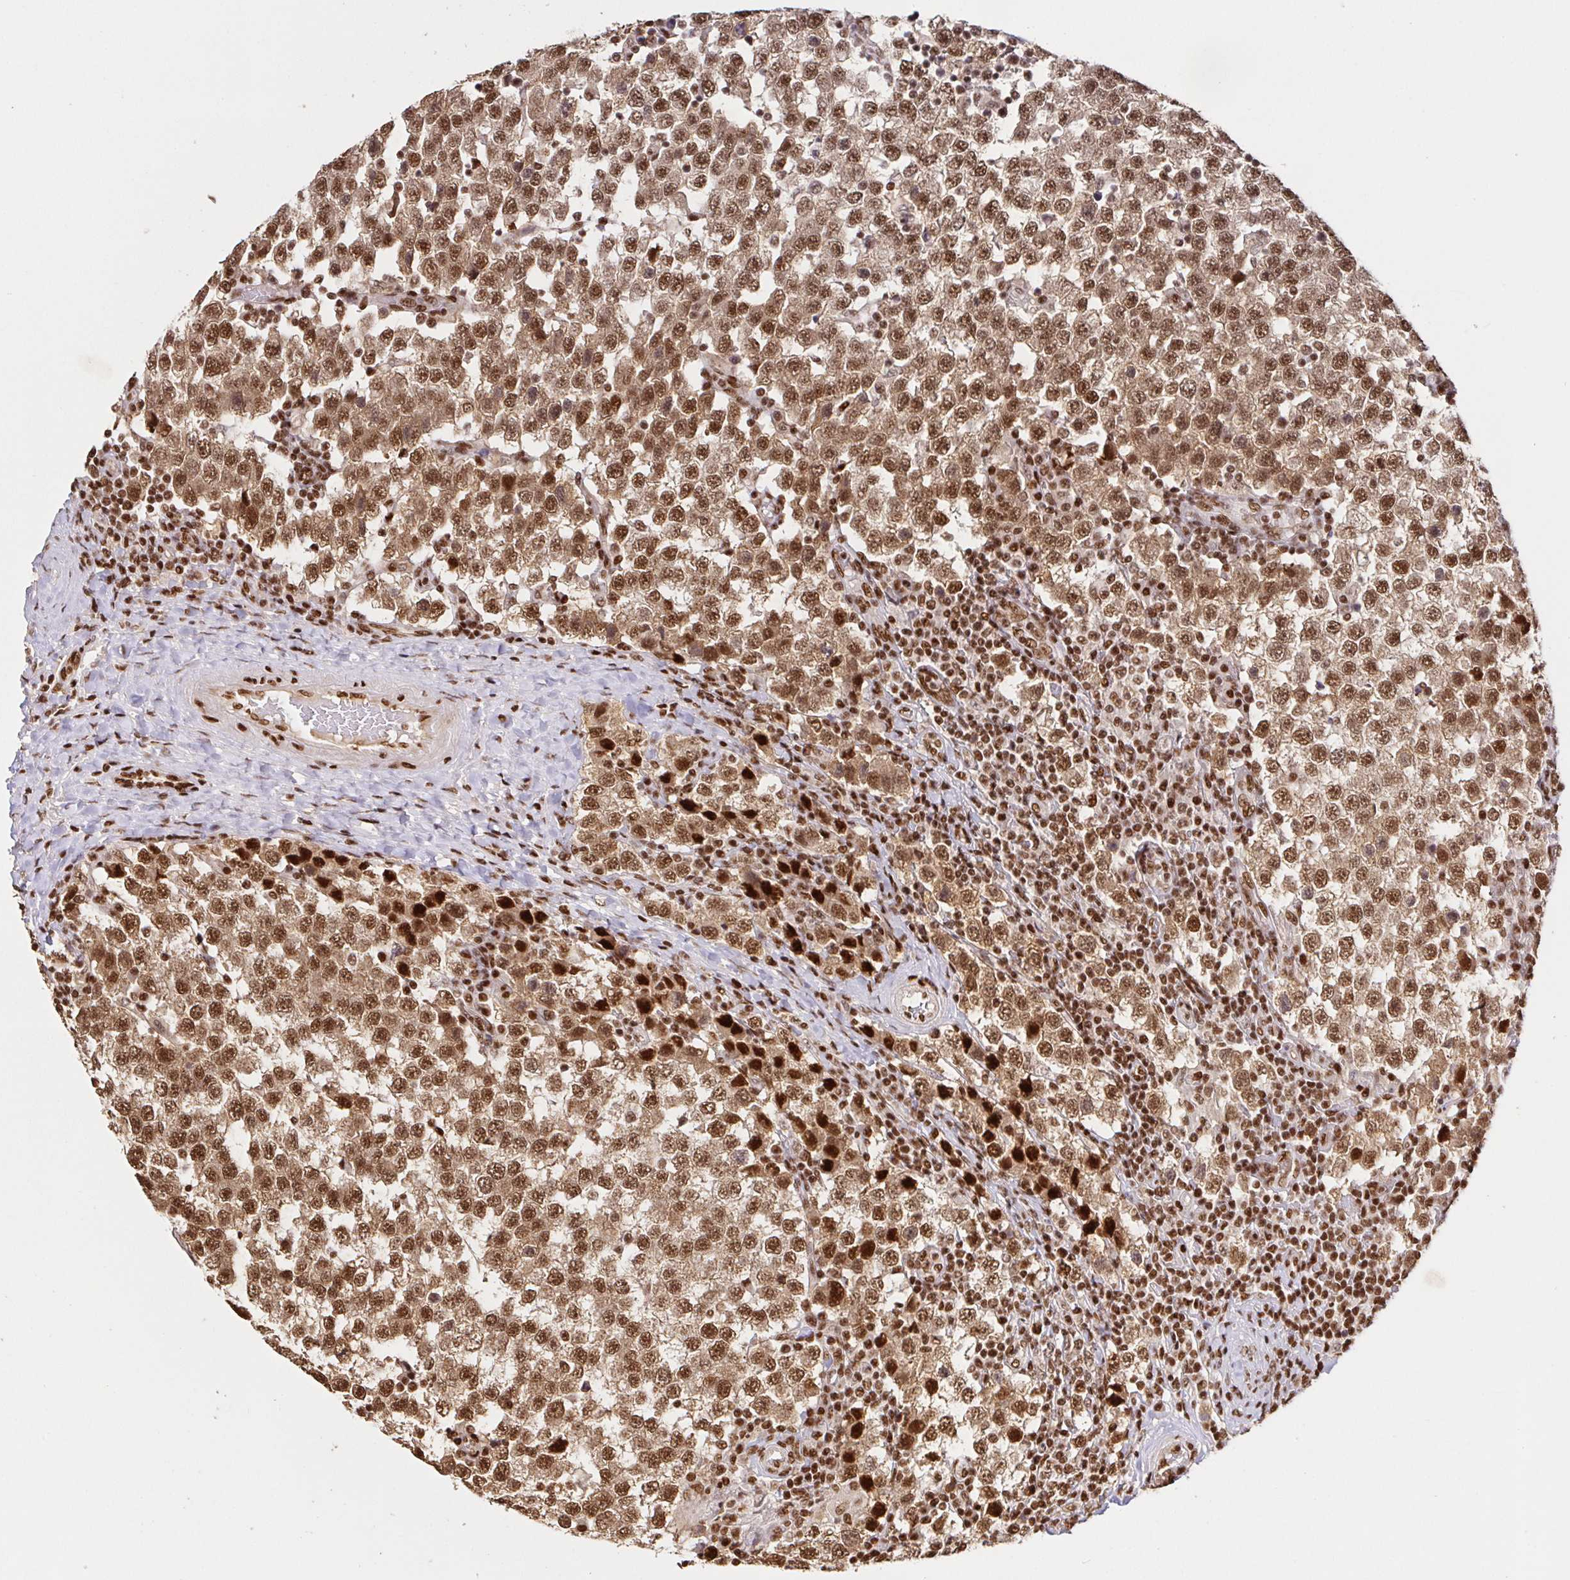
{"staining": {"intensity": "strong", "quantity": ">75%", "location": "cytoplasmic/membranous,nuclear"}, "tissue": "testis cancer", "cell_type": "Tumor cells", "image_type": "cancer", "snomed": [{"axis": "morphology", "description": "Seminoma, NOS"}, {"axis": "topography", "description": "Testis"}], "caption": "Protein staining displays strong cytoplasmic/membranous and nuclear expression in approximately >75% of tumor cells in testis seminoma.", "gene": "SP3", "patient": {"sex": "male", "age": 34}}